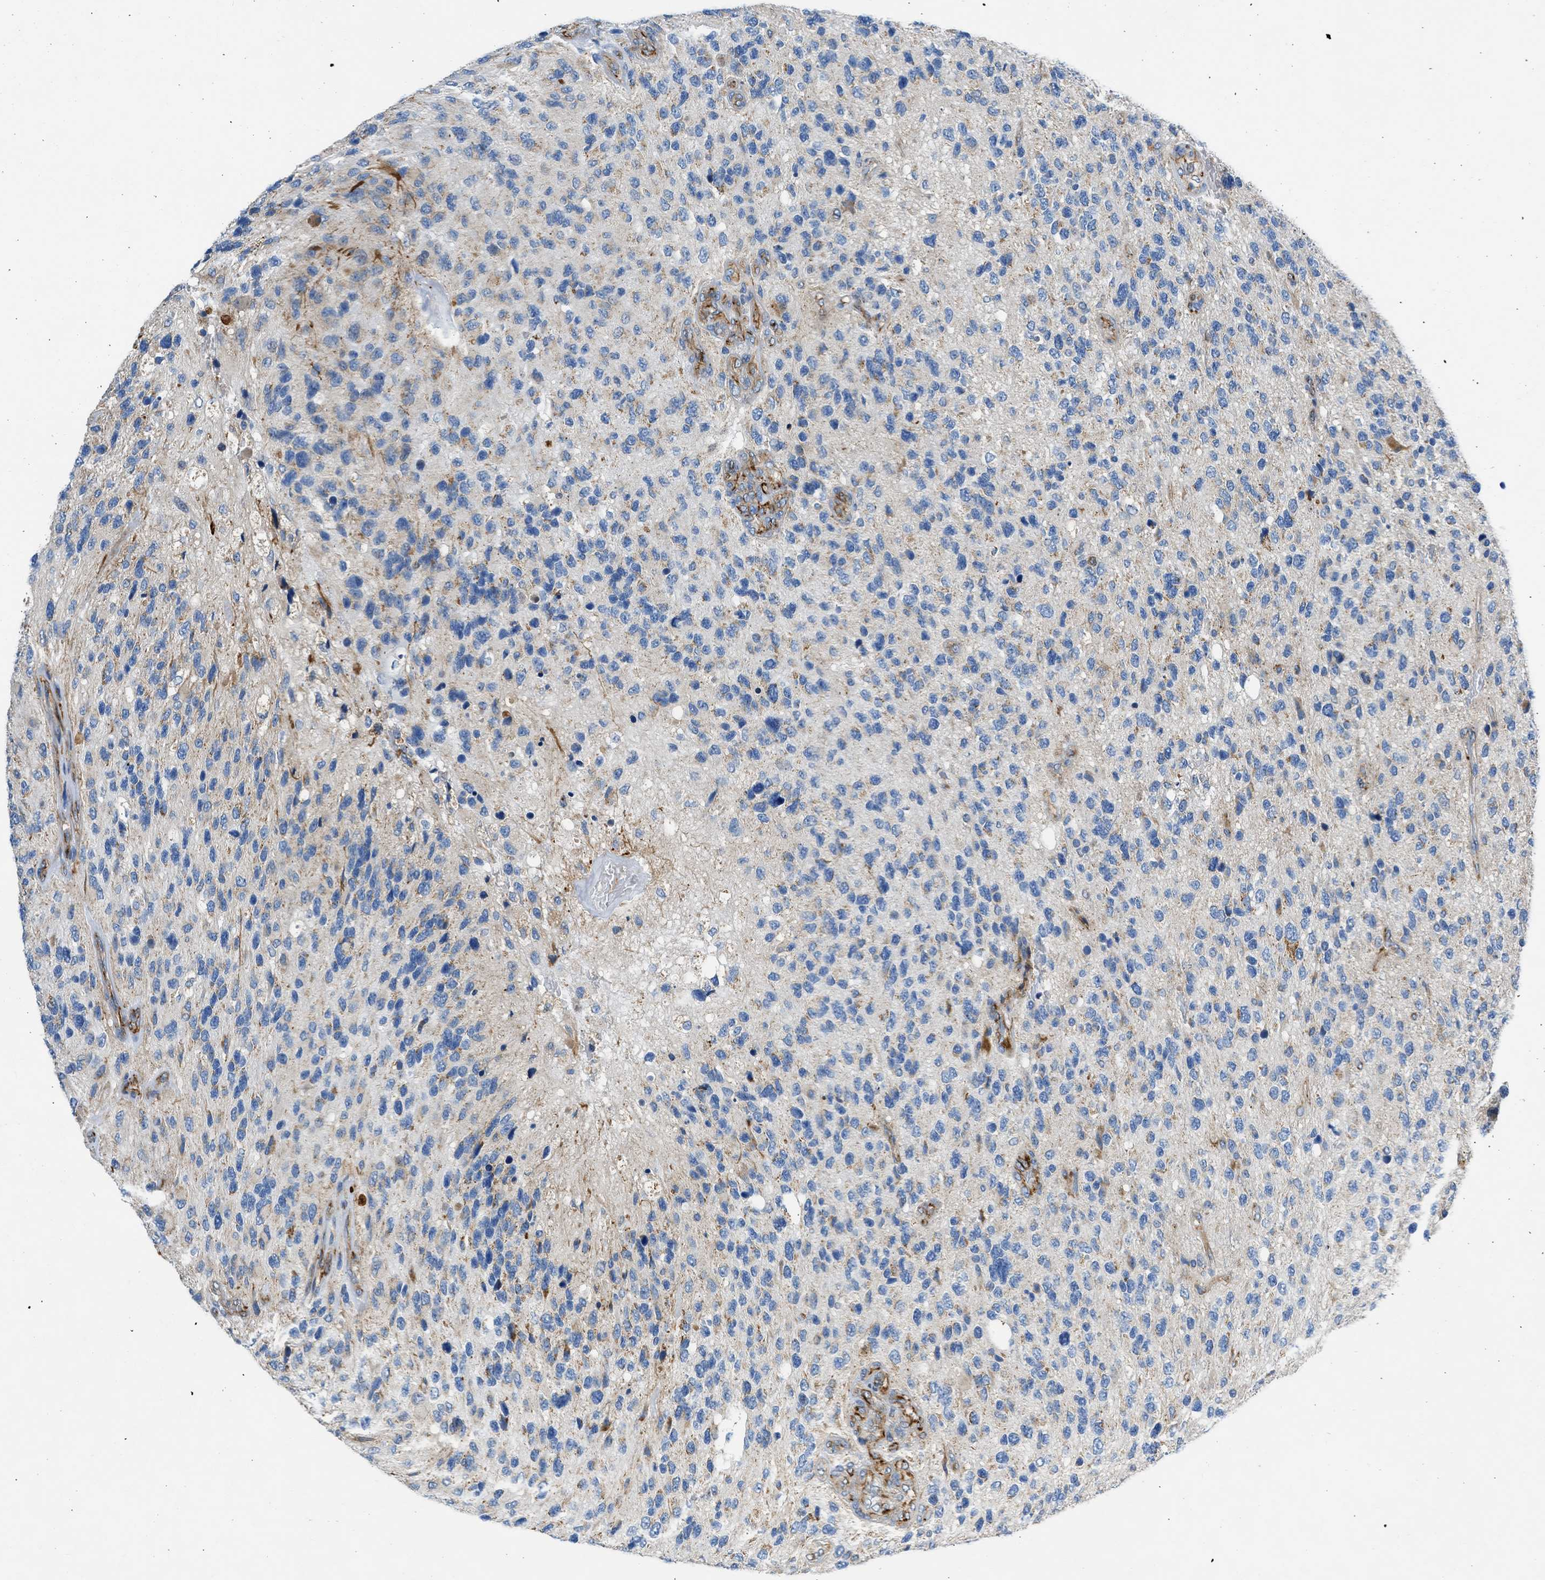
{"staining": {"intensity": "moderate", "quantity": "<25%", "location": "cytoplasmic/membranous"}, "tissue": "glioma", "cell_type": "Tumor cells", "image_type": "cancer", "snomed": [{"axis": "morphology", "description": "Glioma, malignant, High grade"}, {"axis": "topography", "description": "Brain"}], "caption": "The image exhibits immunohistochemical staining of malignant high-grade glioma. There is moderate cytoplasmic/membranous positivity is present in approximately <25% of tumor cells.", "gene": "ULK4", "patient": {"sex": "female", "age": 58}}